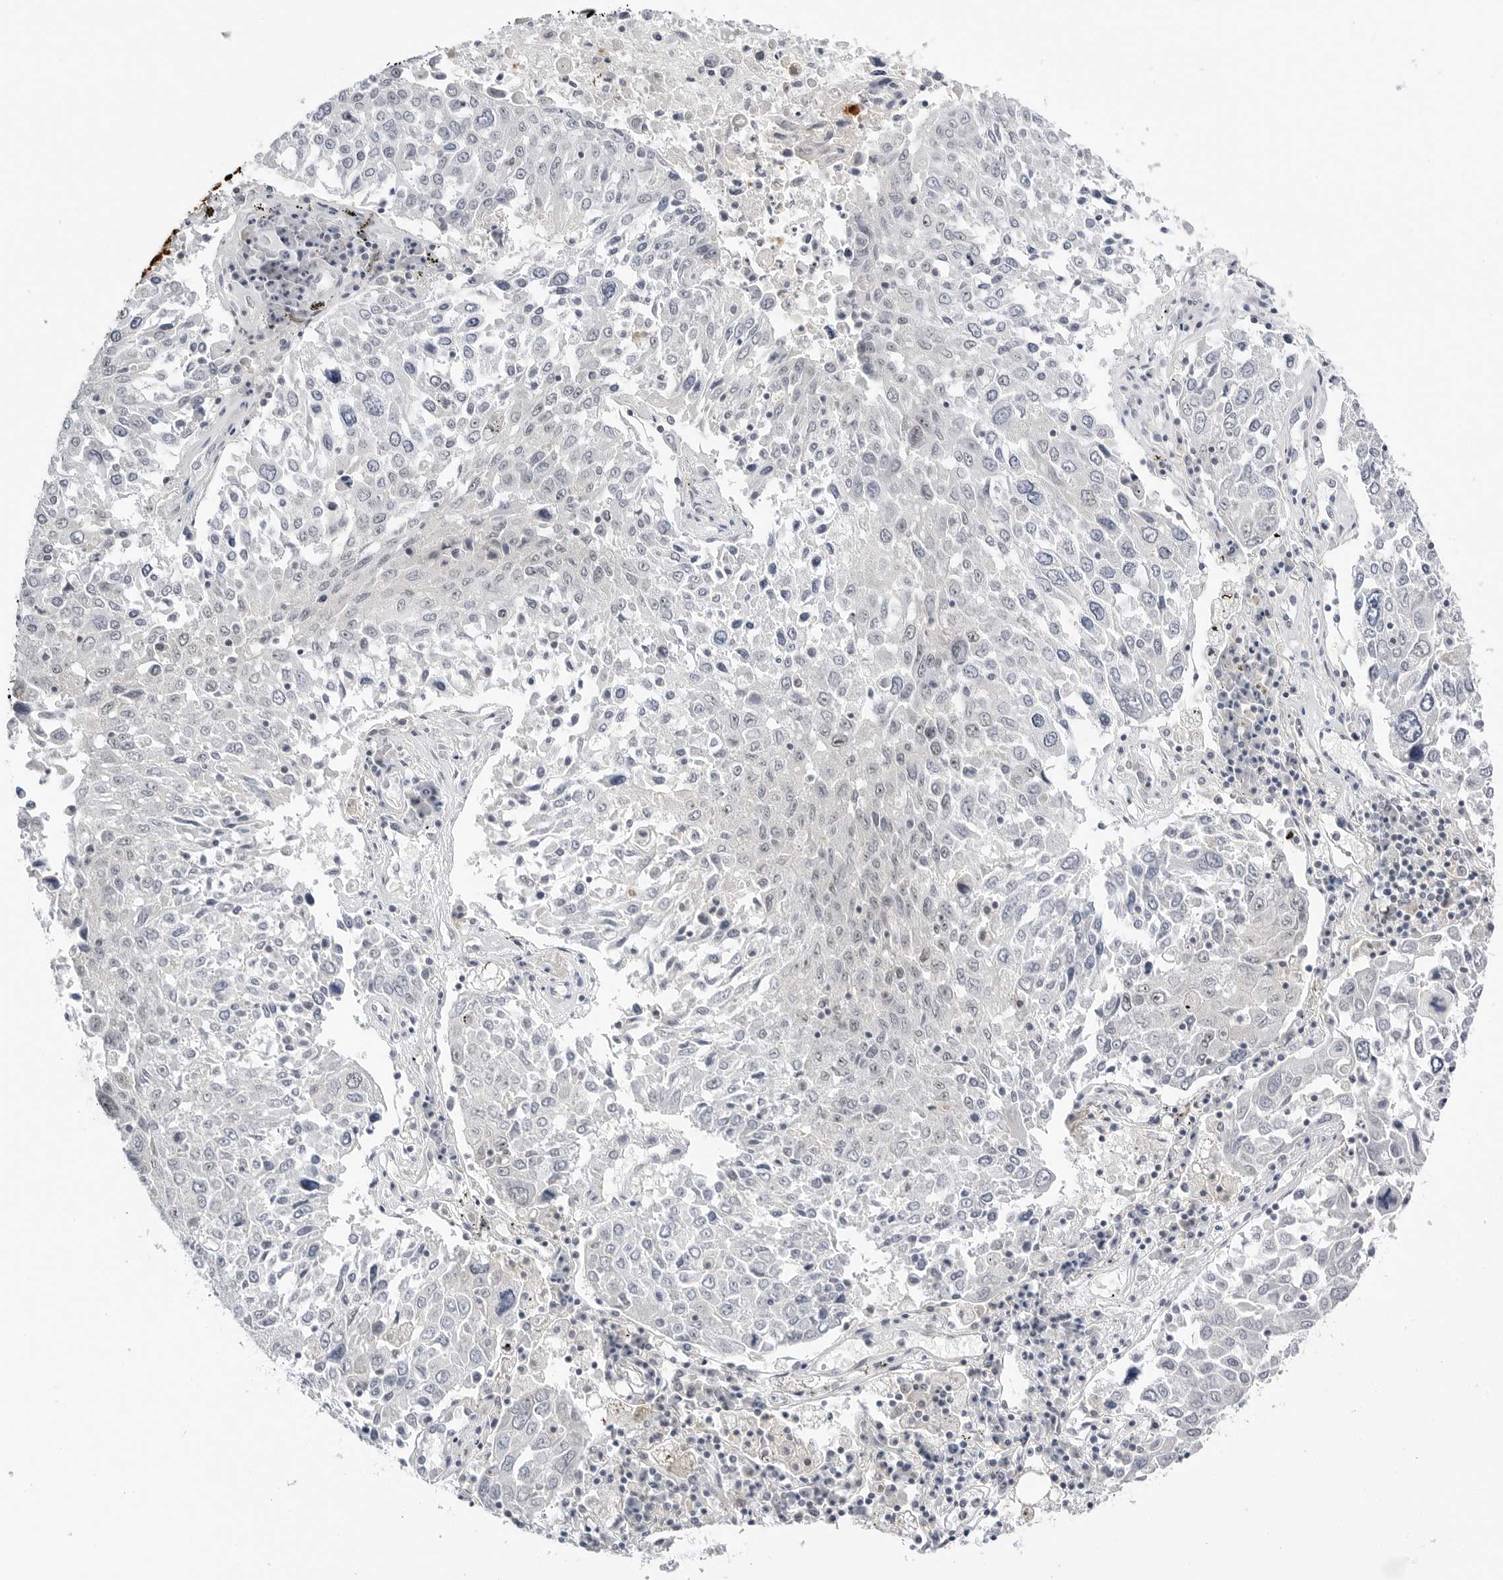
{"staining": {"intensity": "negative", "quantity": "none", "location": "none"}, "tissue": "lung cancer", "cell_type": "Tumor cells", "image_type": "cancer", "snomed": [{"axis": "morphology", "description": "Squamous cell carcinoma, NOS"}, {"axis": "topography", "description": "Lung"}], "caption": "A photomicrograph of lung squamous cell carcinoma stained for a protein demonstrates no brown staining in tumor cells. Nuclei are stained in blue.", "gene": "MAP2K5", "patient": {"sex": "male", "age": 65}}